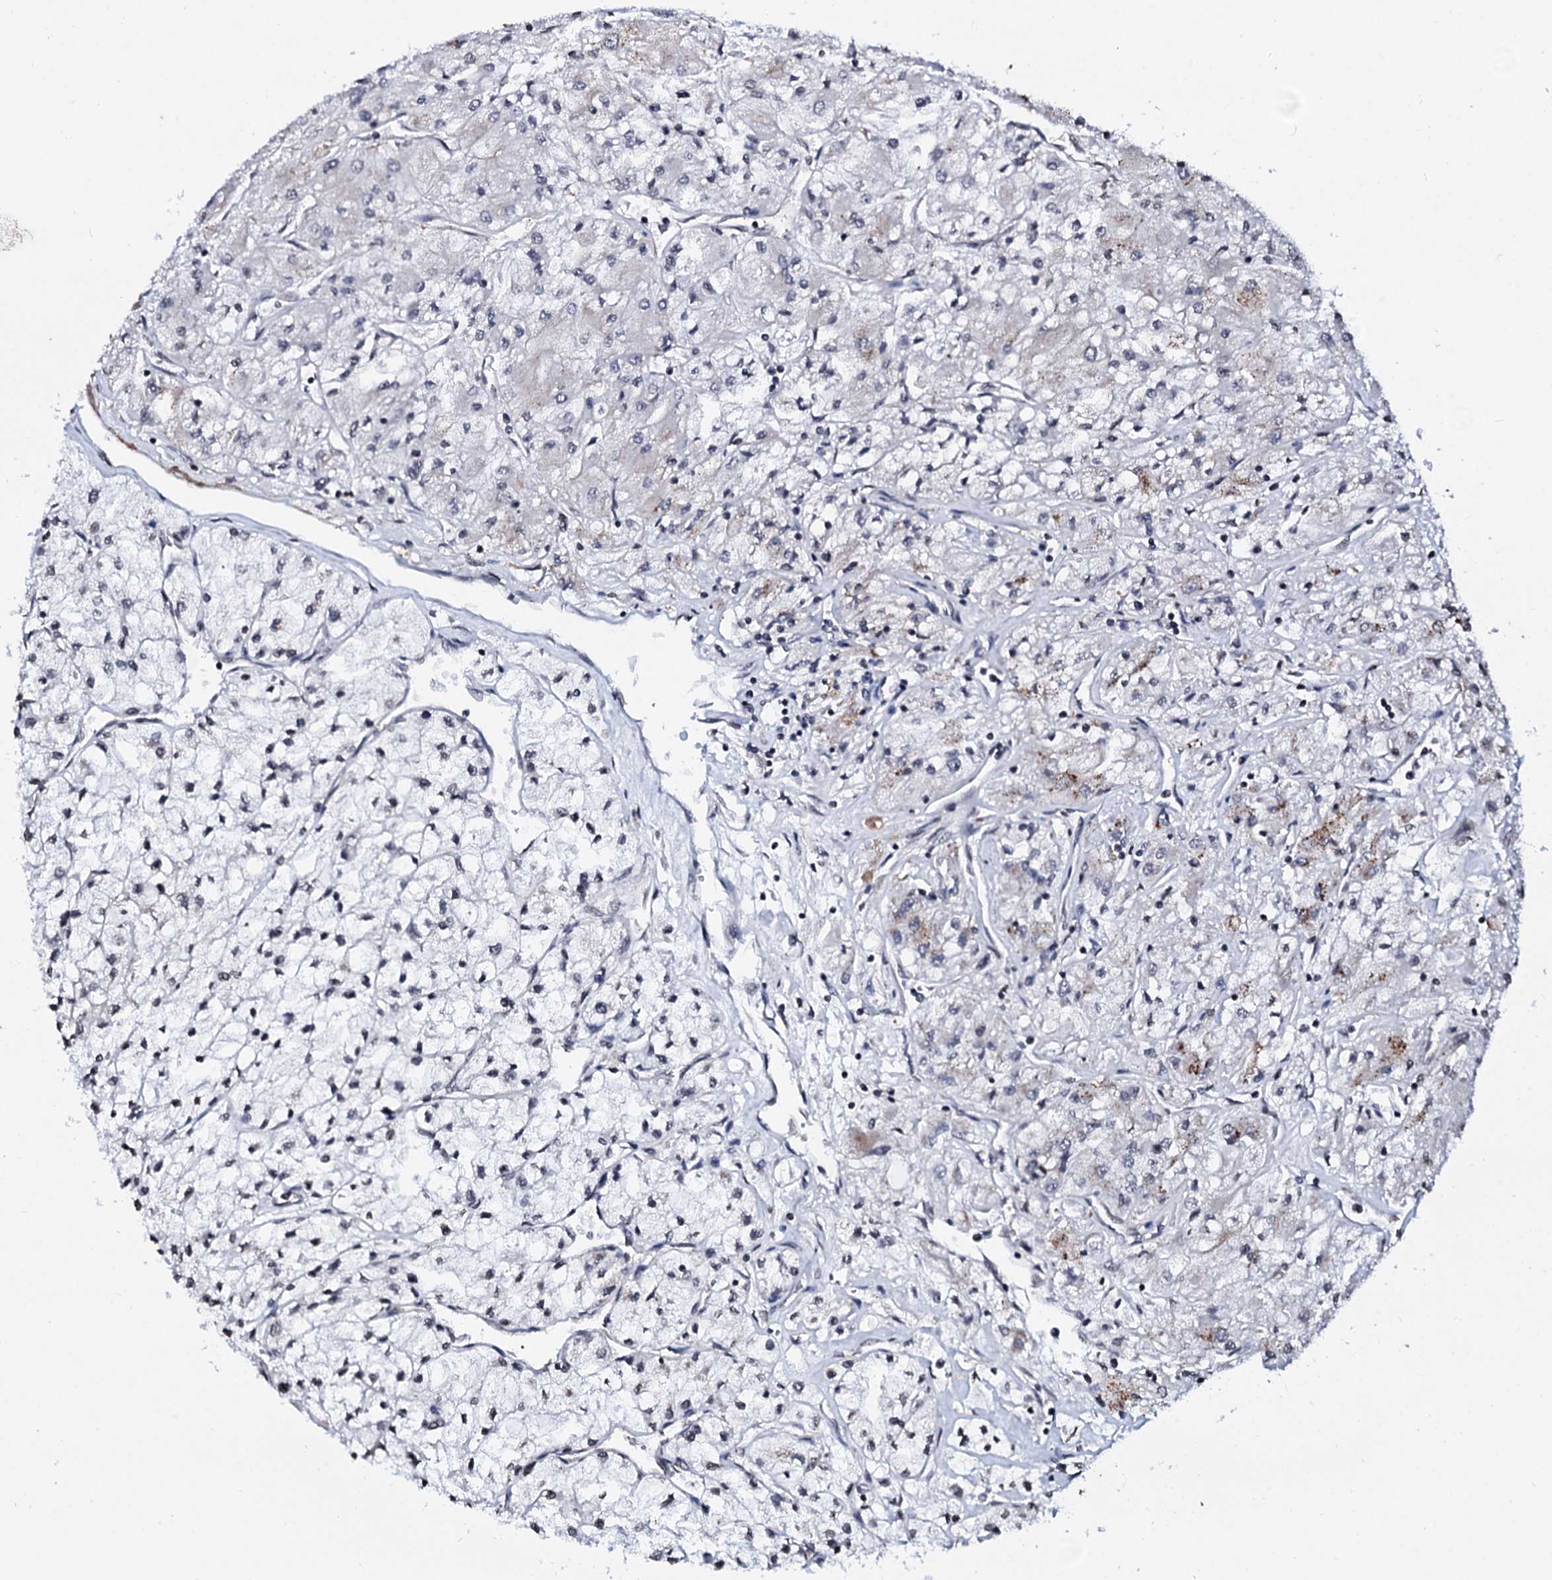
{"staining": {"intensity": "negative", "quantity": "none", "location": "none"}, "tissue": "renal cancer", "cell_type": "Tumor cells", "image_type": "cancer", "snomed": [{"axis": "morphology", "description": "Adenocarcinoma, NOS"}, {"axis": "topography", "description": "Kidney"}], "caption": "This is an immunohistochemistry (IHC) micrograph of human renal adenocarcinoma. There is no staining in tumor cells.", "gene": "LSM11", "patient": {"sex": "male", "age": 80}}